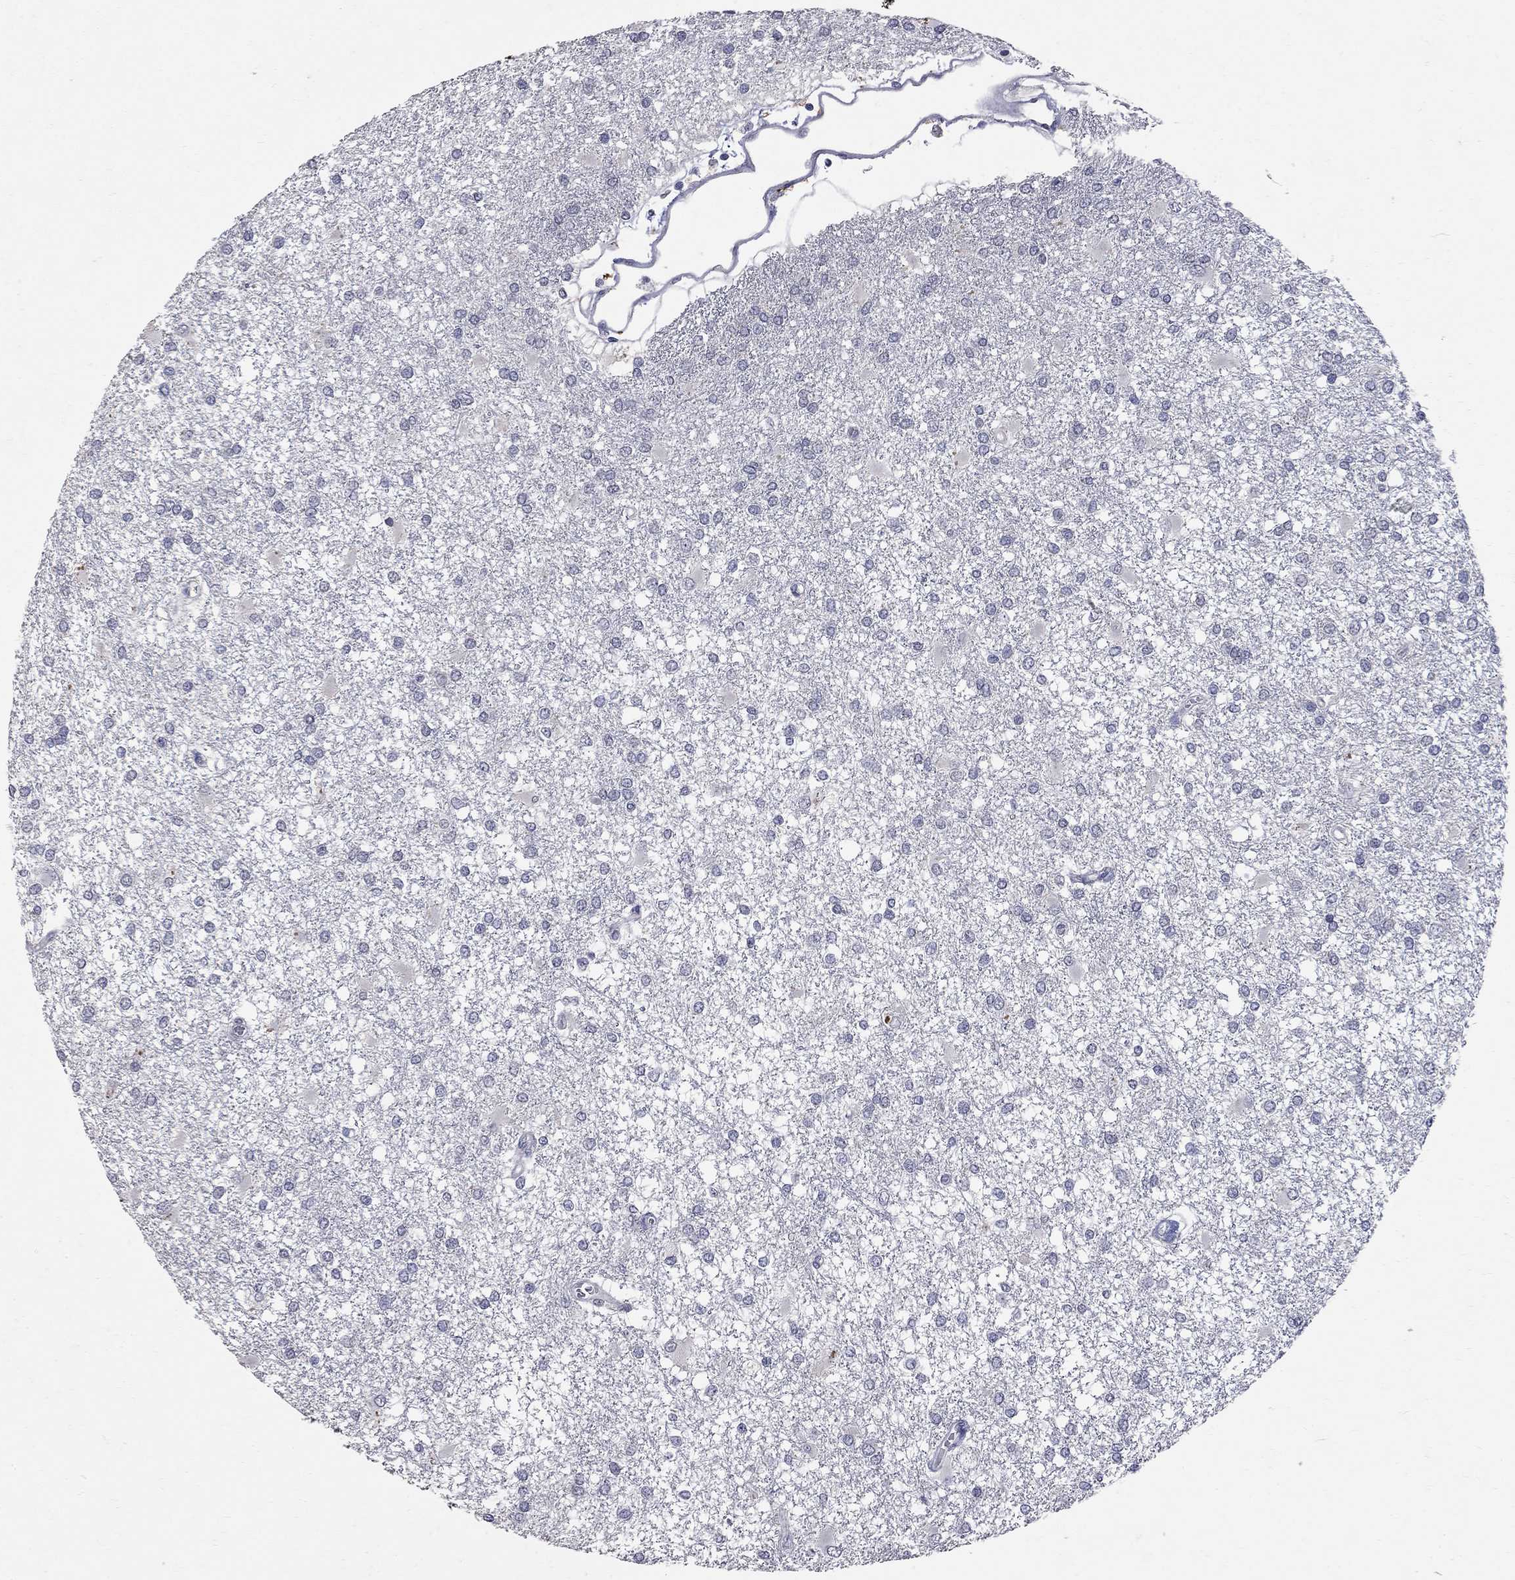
{"staining": {"intensity": "negative", "quantity": "none", "location": "none"}, "tissue": "glioma", "cell_type": "Tumor cells", "image_type": "cancer", "snomed": [{"axis": "morphology", "description": "Glioma, malignant, High grade"}, {"axis": "topography", "description": "Cerebral cortex"}], "caption": "DAB immunohistochemical staining of malignant glioma (high-grade) shows no significant positivity in tumor cells.", "gene": "NOS2", "patient": {"sex": "male", "age": 79}}